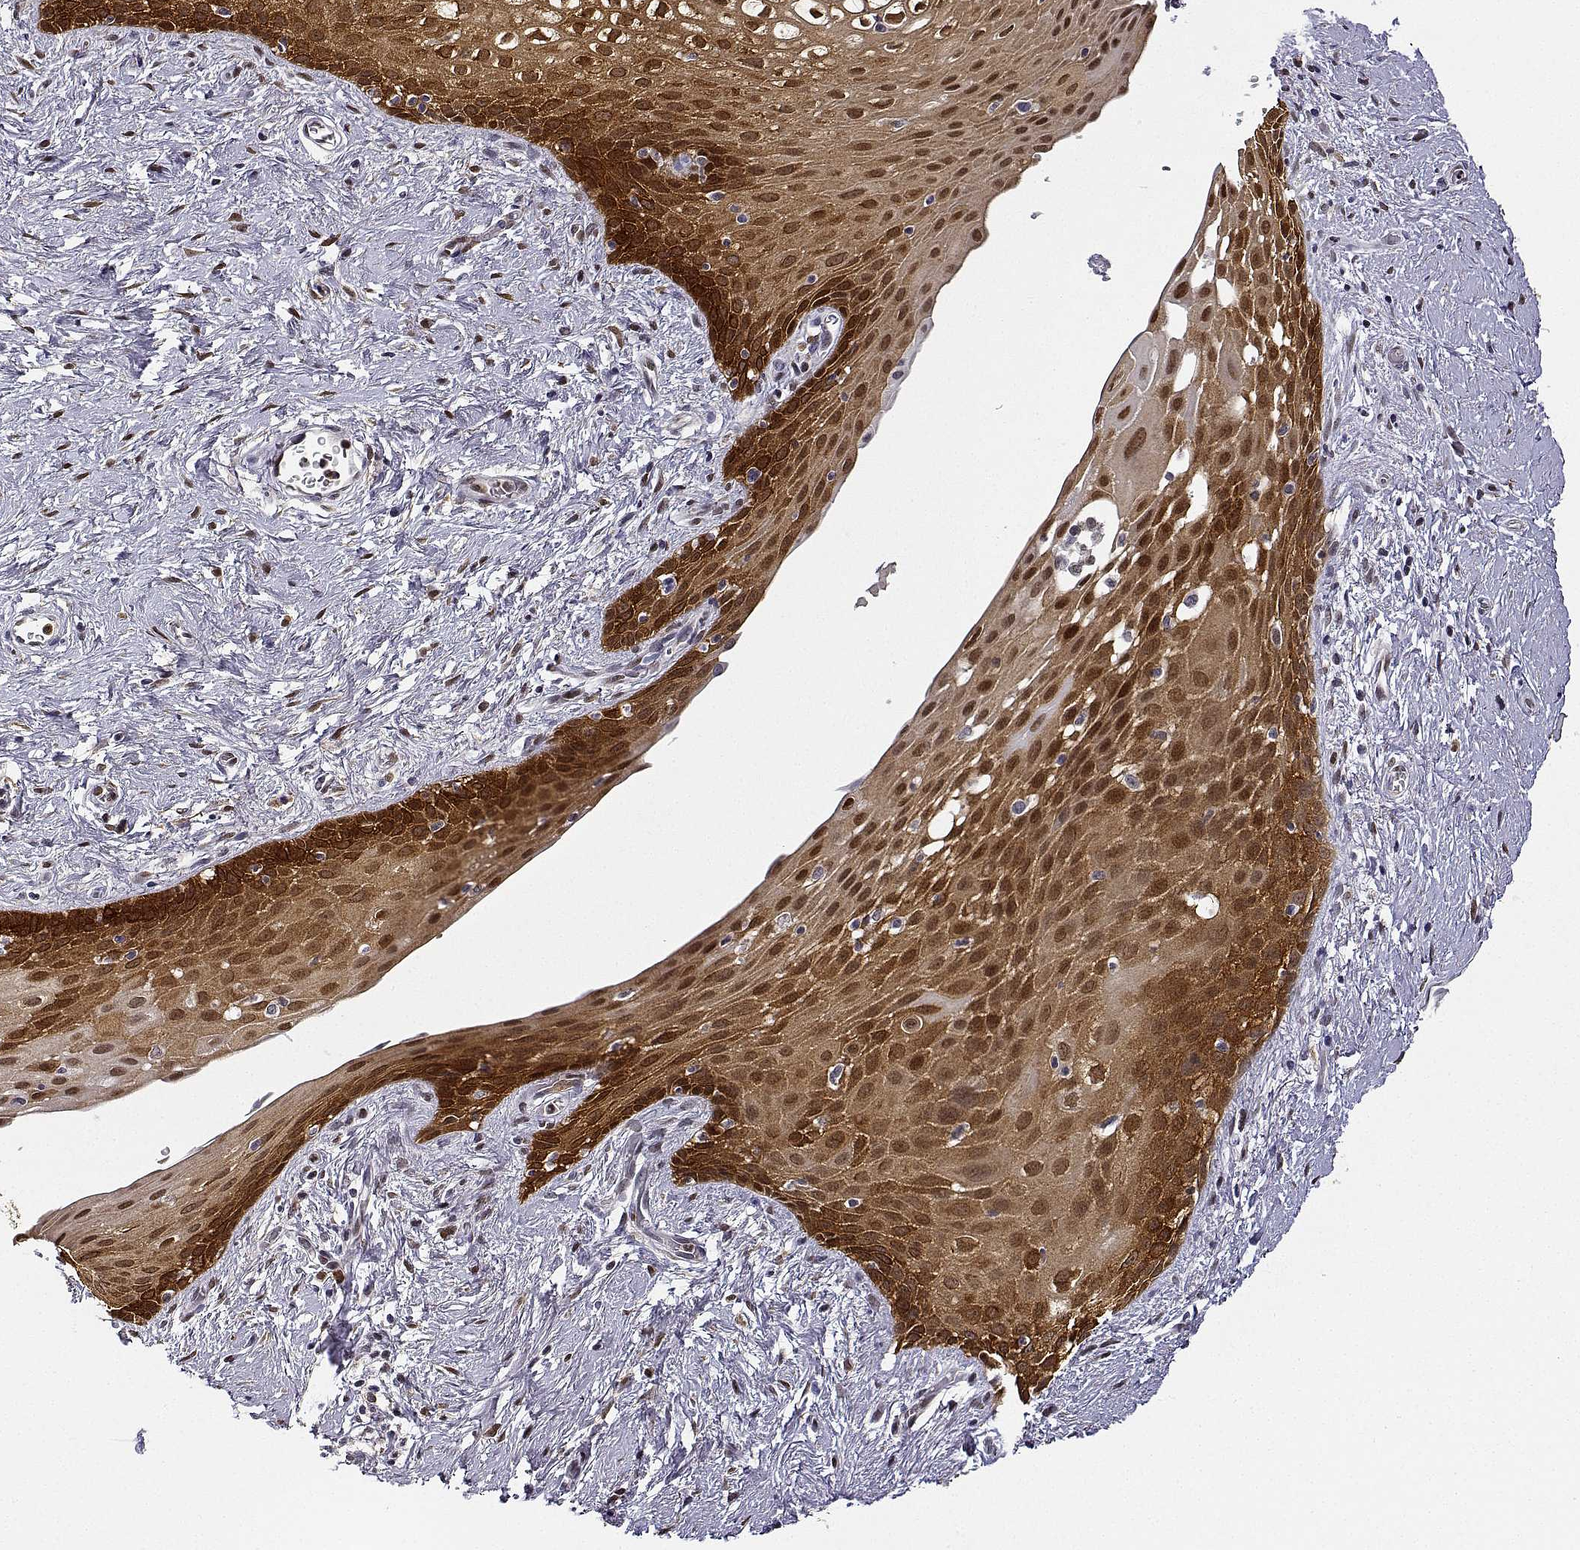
{"staining": {"intensity": "strong", "quantity": ">75%", "location": "cytoplasmic/membranous,nuclear"}, "tissue": "skin", "cell_type": "Epidermal cells", "image_type": "normal", "snomed": [{"axis": "morphology", "description": "Normal tissue, NOS"}, {"axis": "topography", "description": "Anal"}], "caption": "High-magnification brightfield microscopy of normal skin stained with DAB (3,3'-diaminobenzidine) (brown) and counterstained with hematoxylin (blue). epidermal cells exhibit strong cytoplasmic/membranous,nuclear staining is appreciated in about>75% of cells.", "gene": "PHGDH", "patient": {"sex": "female", "age": 46}}